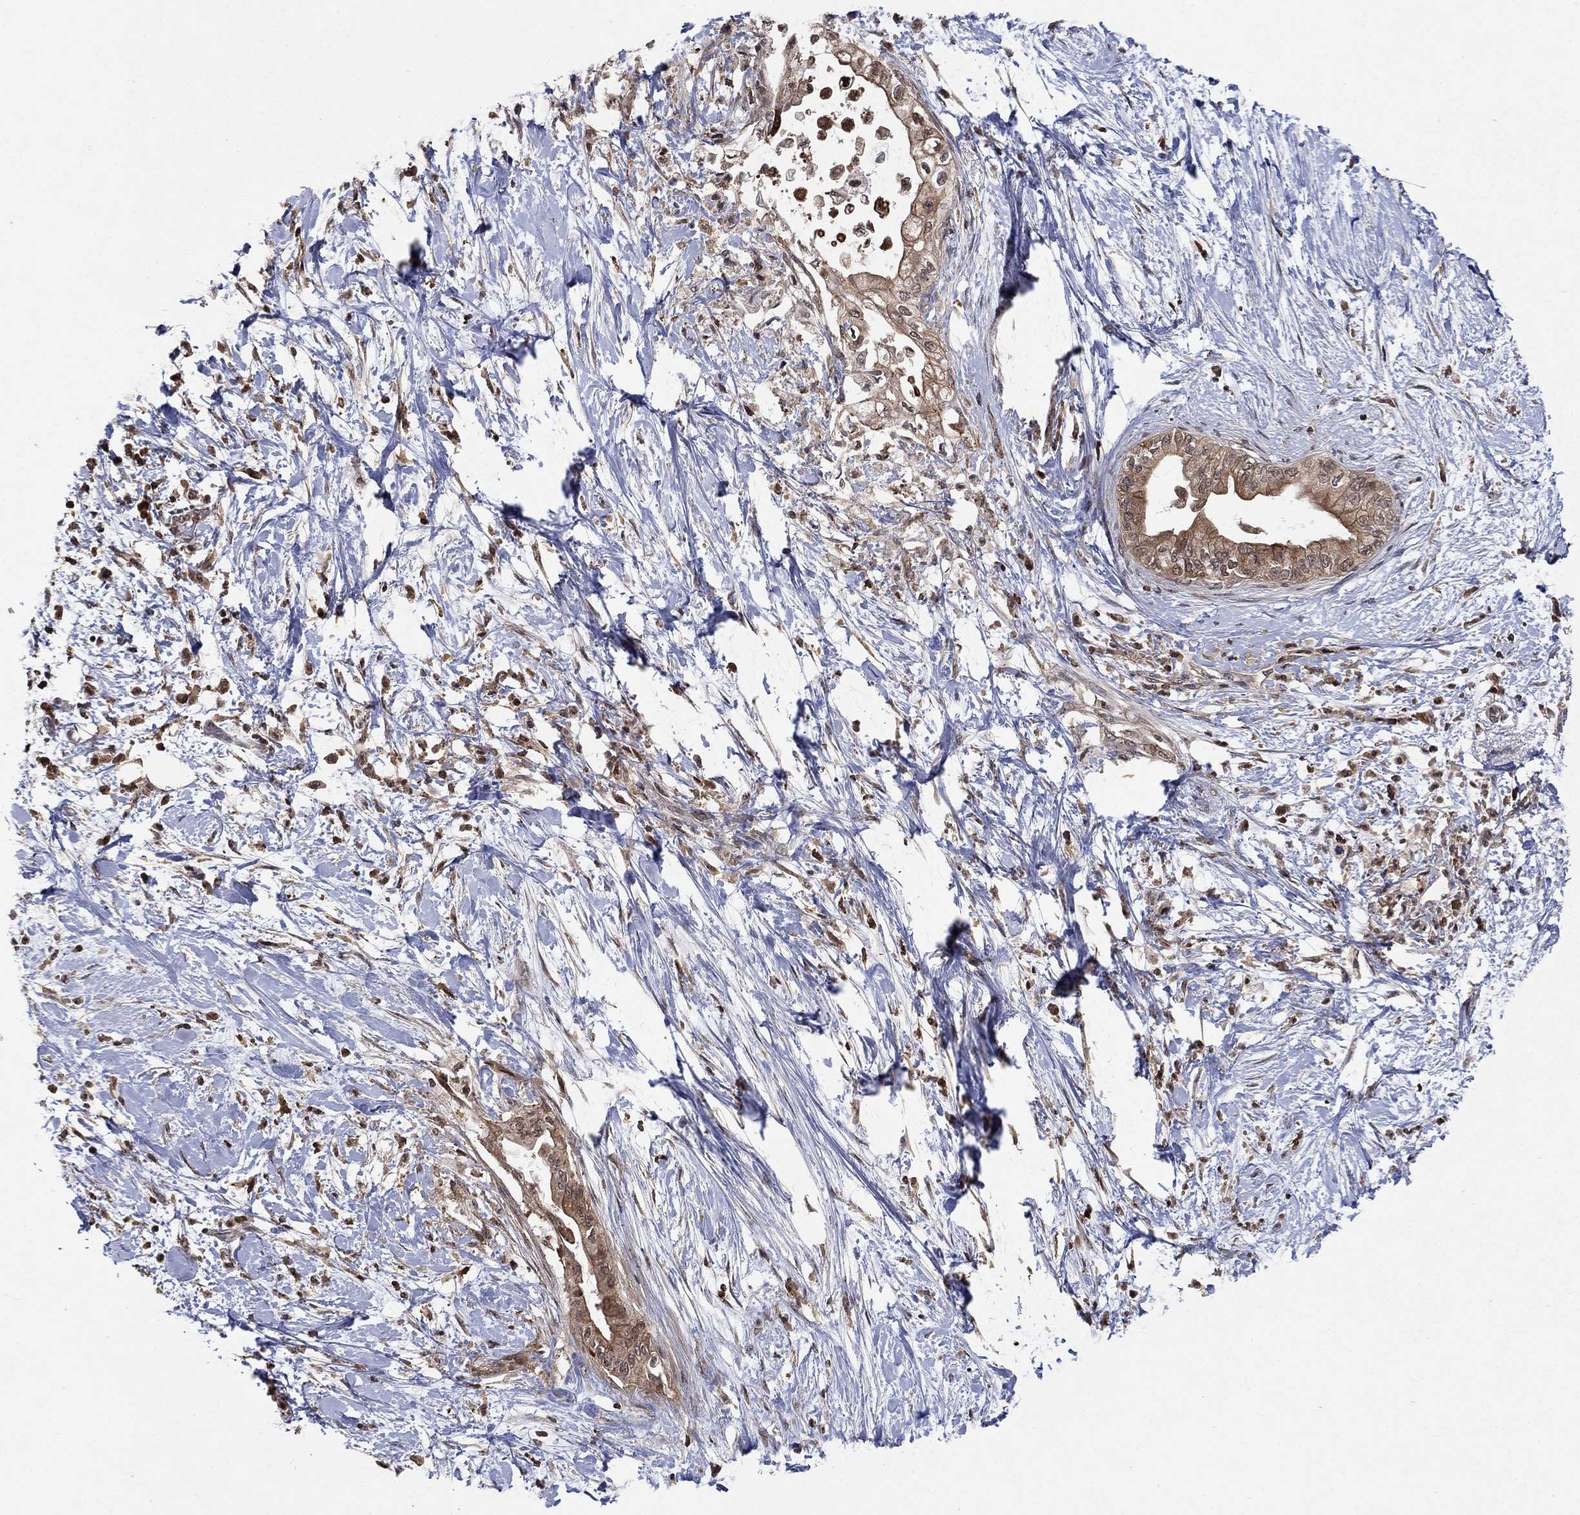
{"staining": {"intensity": "moderate", "quantity": "25%-75%", "location": "cytoplasmic/membranous"}, "tissue": "pancreatic cancer", "cell_type": "Tumor cells", "image_type": "cancer", "snomed": [{"axis": "morphology", "description": "Normal tissue, NOS"}, {"axis": "morphology", "description": "Adenocarcinoma, NOS"}, {"axis": "topography", "description": "Pancreas"}, {"axis": "topography", "description": "Duodenum"}], "caption": "Immunohistochemical staining of adenocarcinoma (pancreatic) exhibits medium levels of moderate cytoplasmic/membranous protein staining in approximately 25%-75% of tumor cells. Nuclei are stained in blue.", "gene": "CCDC66", "patient": {"sex": "female", "age": 60}}